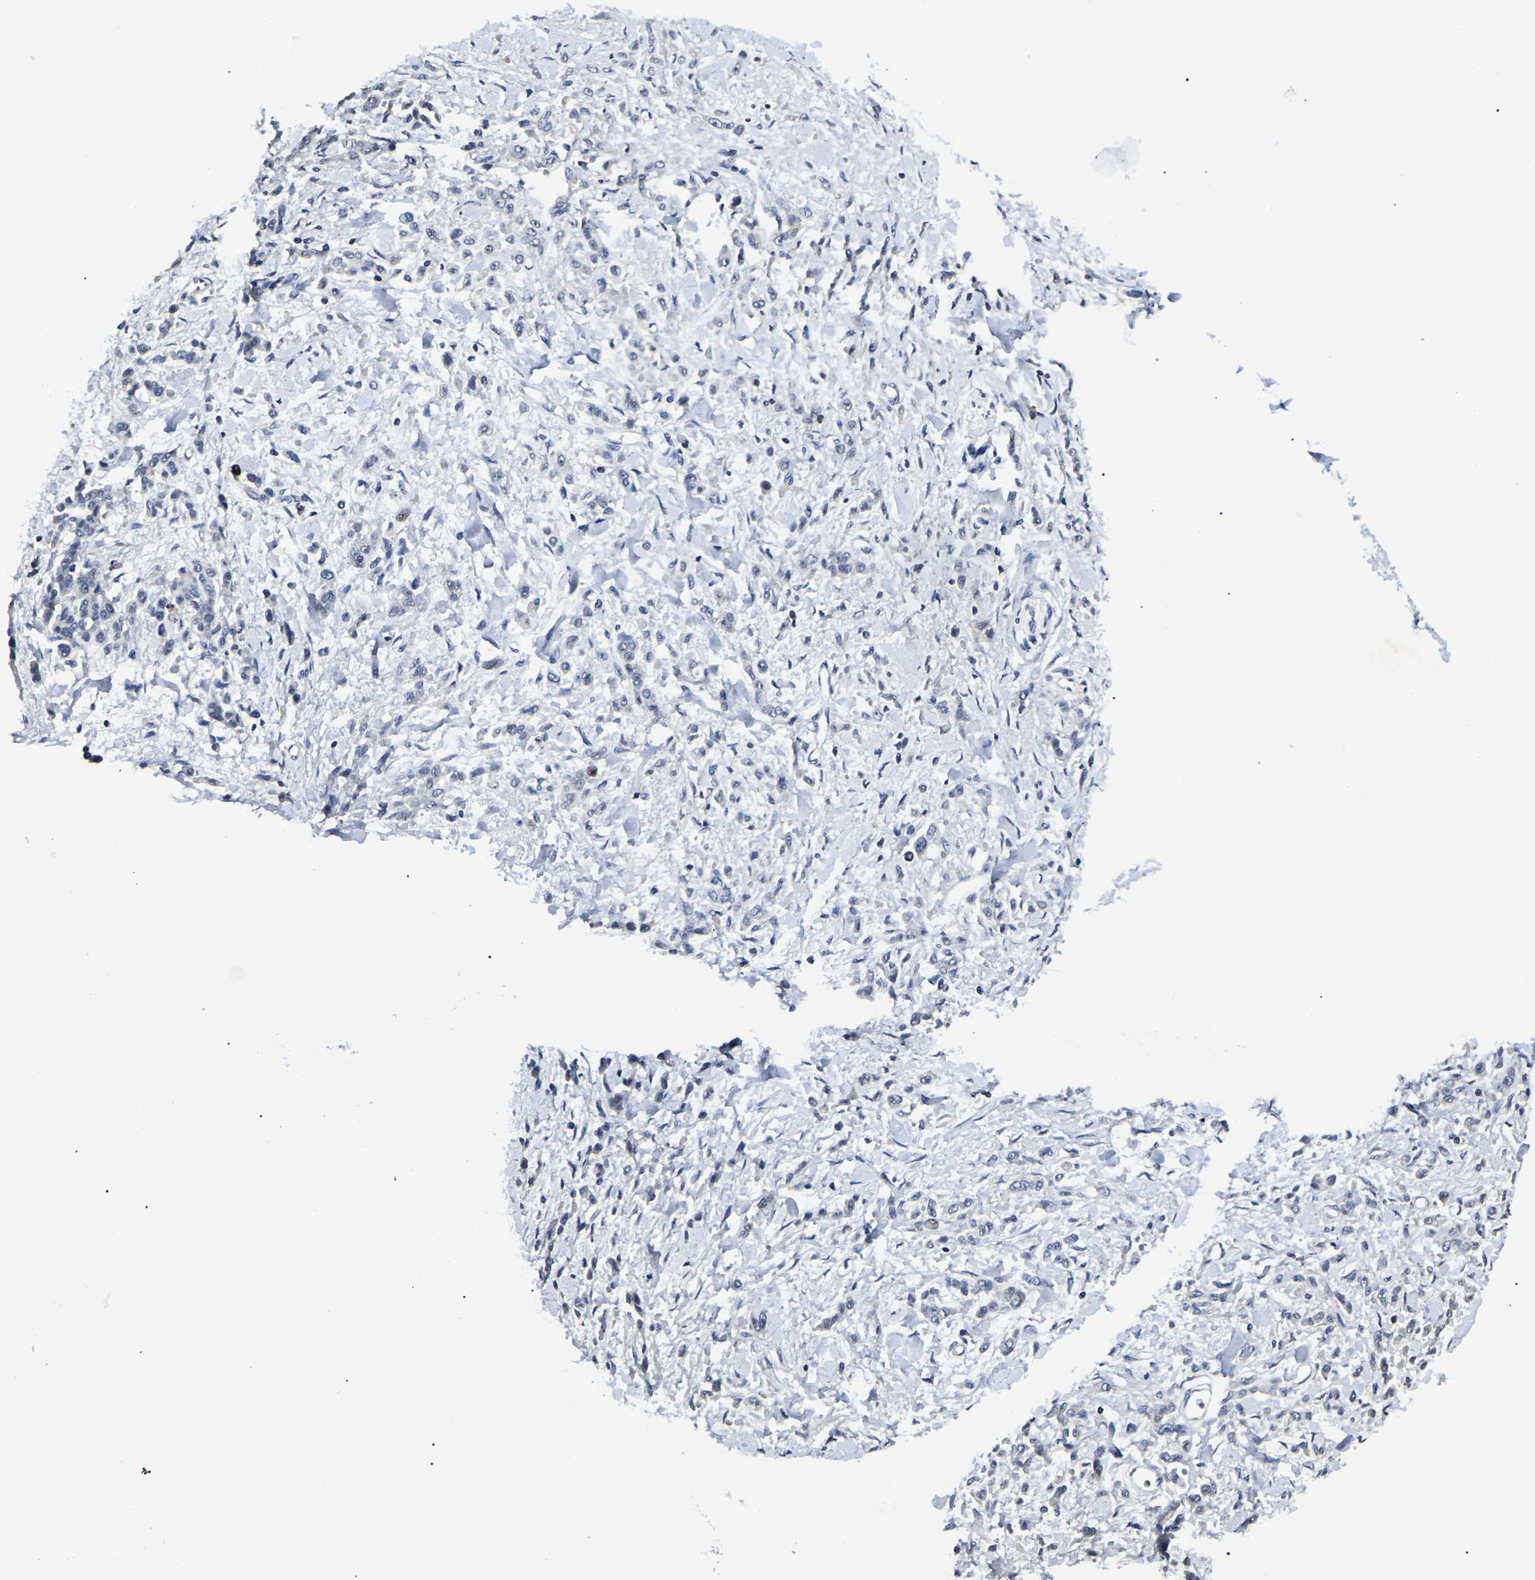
{"staining": {"intensity": "negative", "quantity": "none", "location": "none"}, "tissue": "stomach cancer", "cell_type": "Tumor cells", "image_type": "cancer", "snomed": [{"axis": "morphology", "description": "Normal tissue, NOS"}, {"axis": "morphology", "description": "Adenocarcinoma, NOS"}, {"axis": "topography", "description": "Stomach"}], "caption": "Histopathology image shows no significant protein positivity in tumor cells of stomach adenocarcinoma. (Stains: DAB (3,3'-diaminobenzidine) immunohistochemistry with hematoxylin counter stain, Microscopy: brightfield microscopy at high magnification).", "gene": "RBM28", "patient": {"sex": "male", "age": 82}}